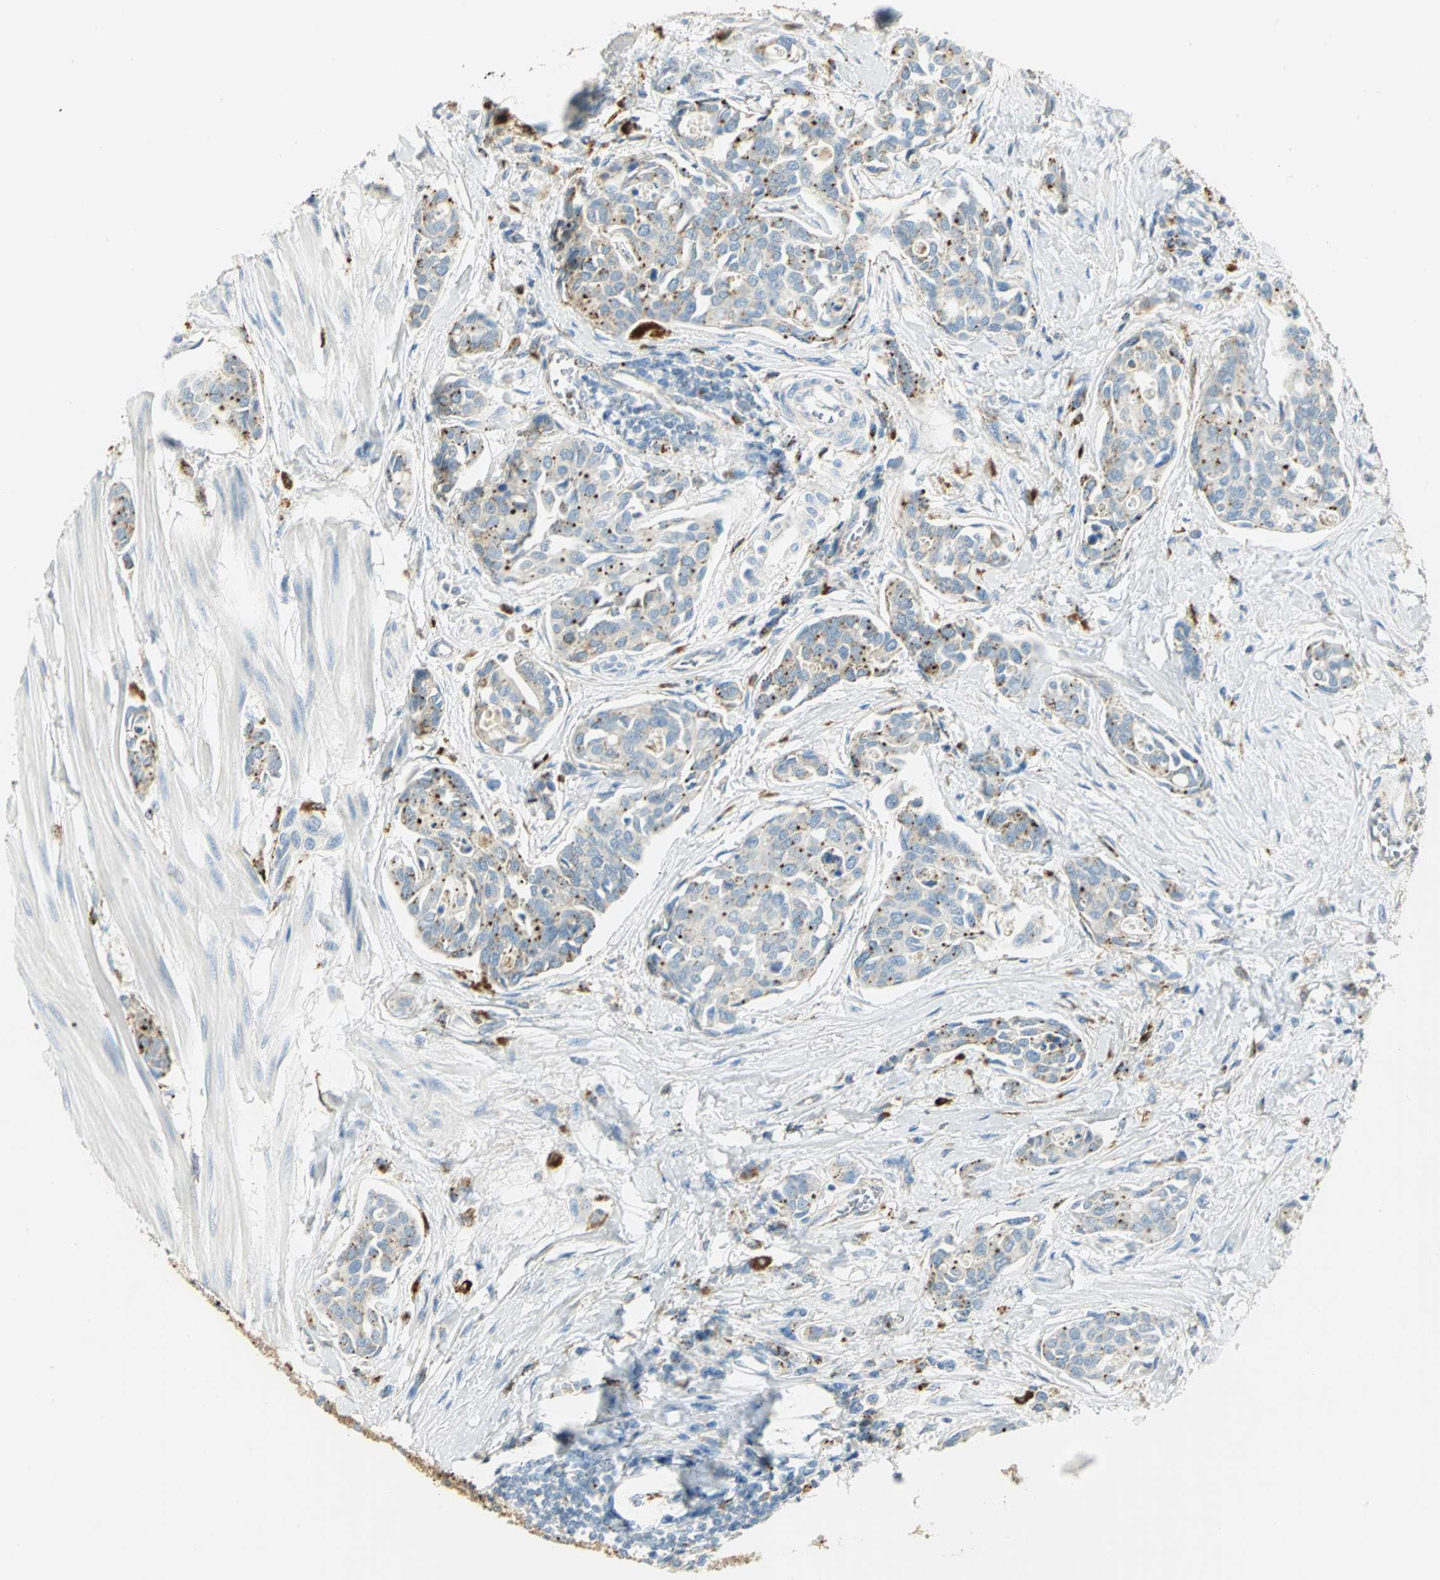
{"staining": {"intensity": "weak", "quantity": "25%-75%", "location": "cytoplasmic/membranous"}, "tissue": "urothelial cancer", "cell_type": "Tumor cells", "image_type": "cancer", "snomed": [{"axis": "morphology", "description": "Urothelial carcinoma, High grade"}, {"axis": "topography", "description": "Urinary bladder"}], "caption": "Brown immunohistochemical staining in urothelial cancer displays weak cytoplasmic/membranous staining in approximately 25%-75% of tumor cells.", "gene": "ARSA", "patient": {"sex": "male", "age": 78}}